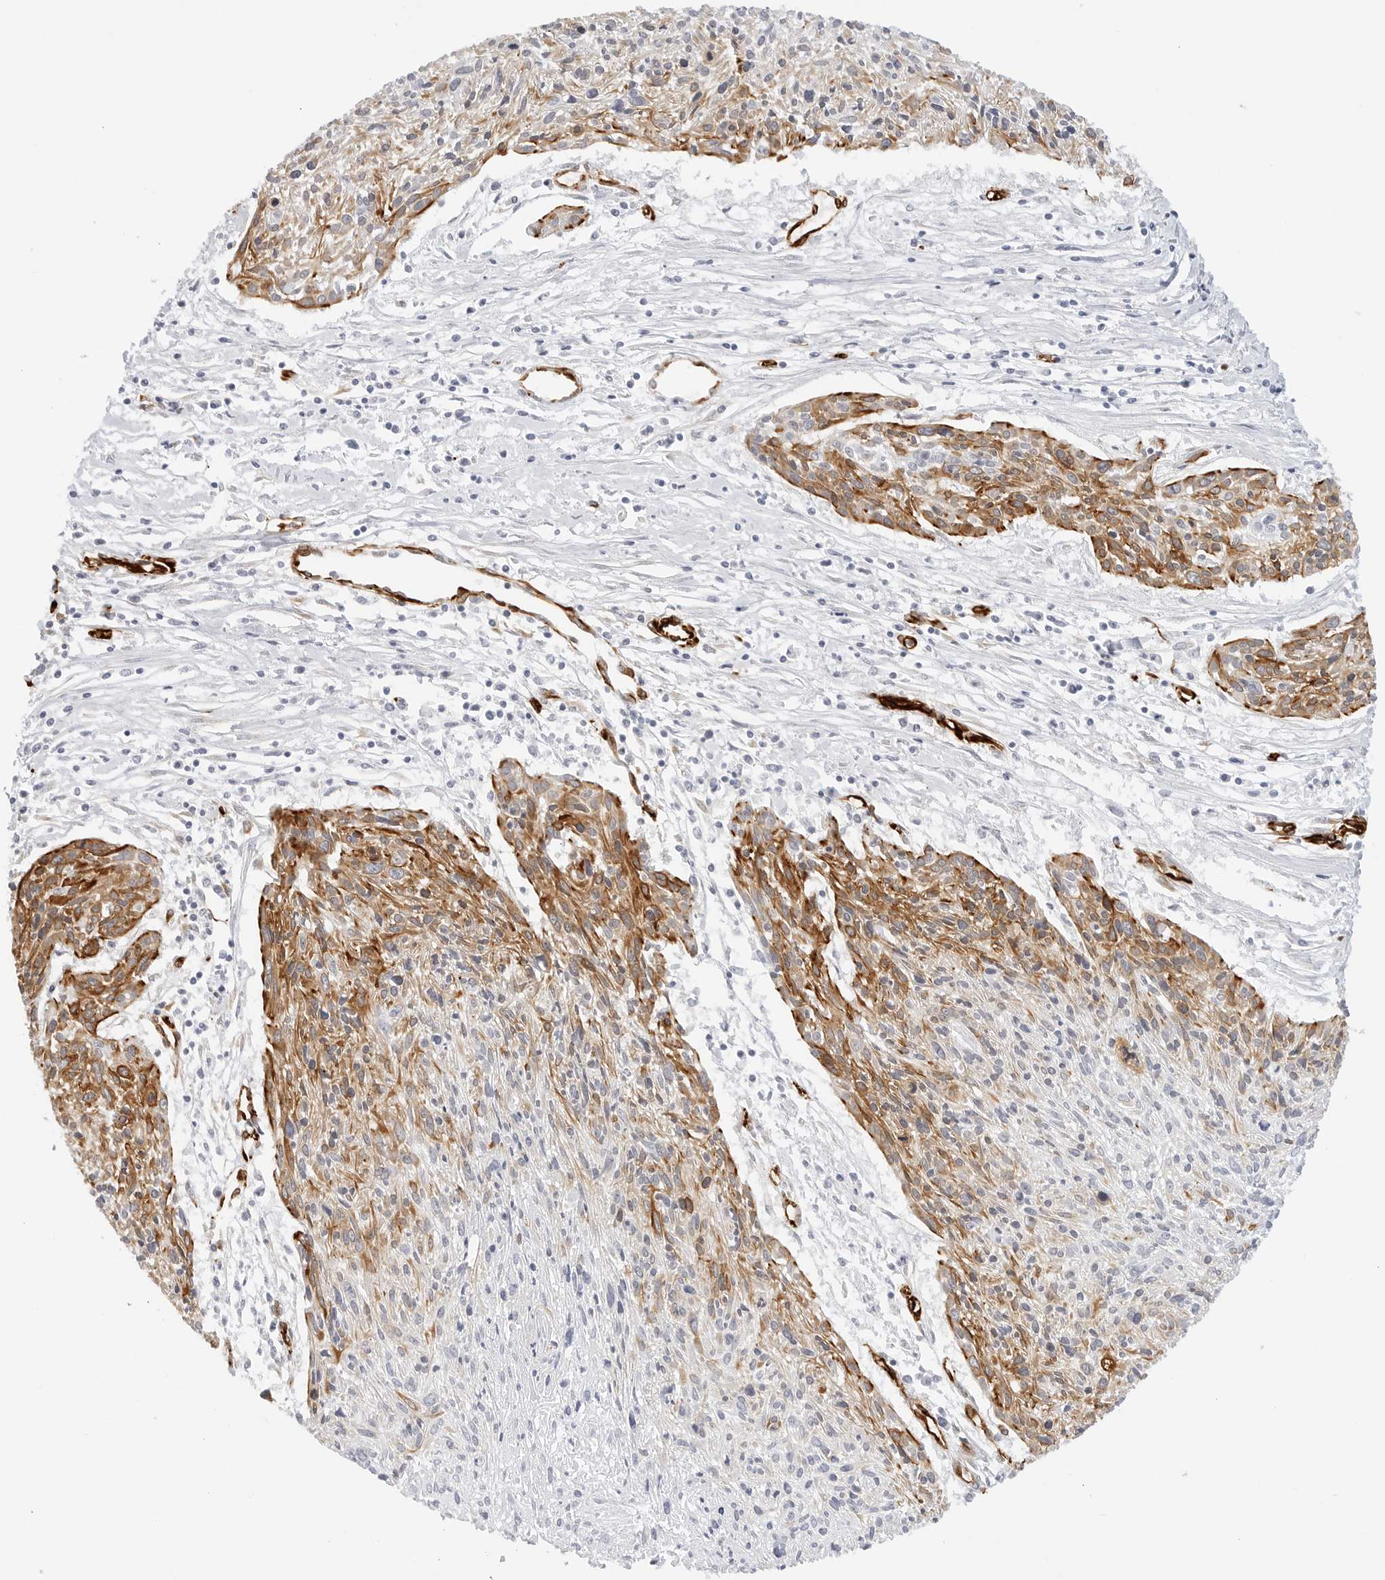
{"staining": {"intensity": "moderate", "quantity": "25%-75%", "location": "cytoplasmic/membranous"}, "tissue": "cervical cancer", "cell_type": "Tumor cells", "image_type": "cancer", "snomed": [{"axis": "morphology", "description": "Squamous cell carcinoma, NOS"}, {"axis": "topography", "description": "Cervix"}], "caption": "A medium amount of moderate cytoplasmic/membranous expression is seen in approximately 25%-75% of tumor cells in cervical cancer tissue.", "gene": "NES", "patient": {"sex": "female", "age": 51}}